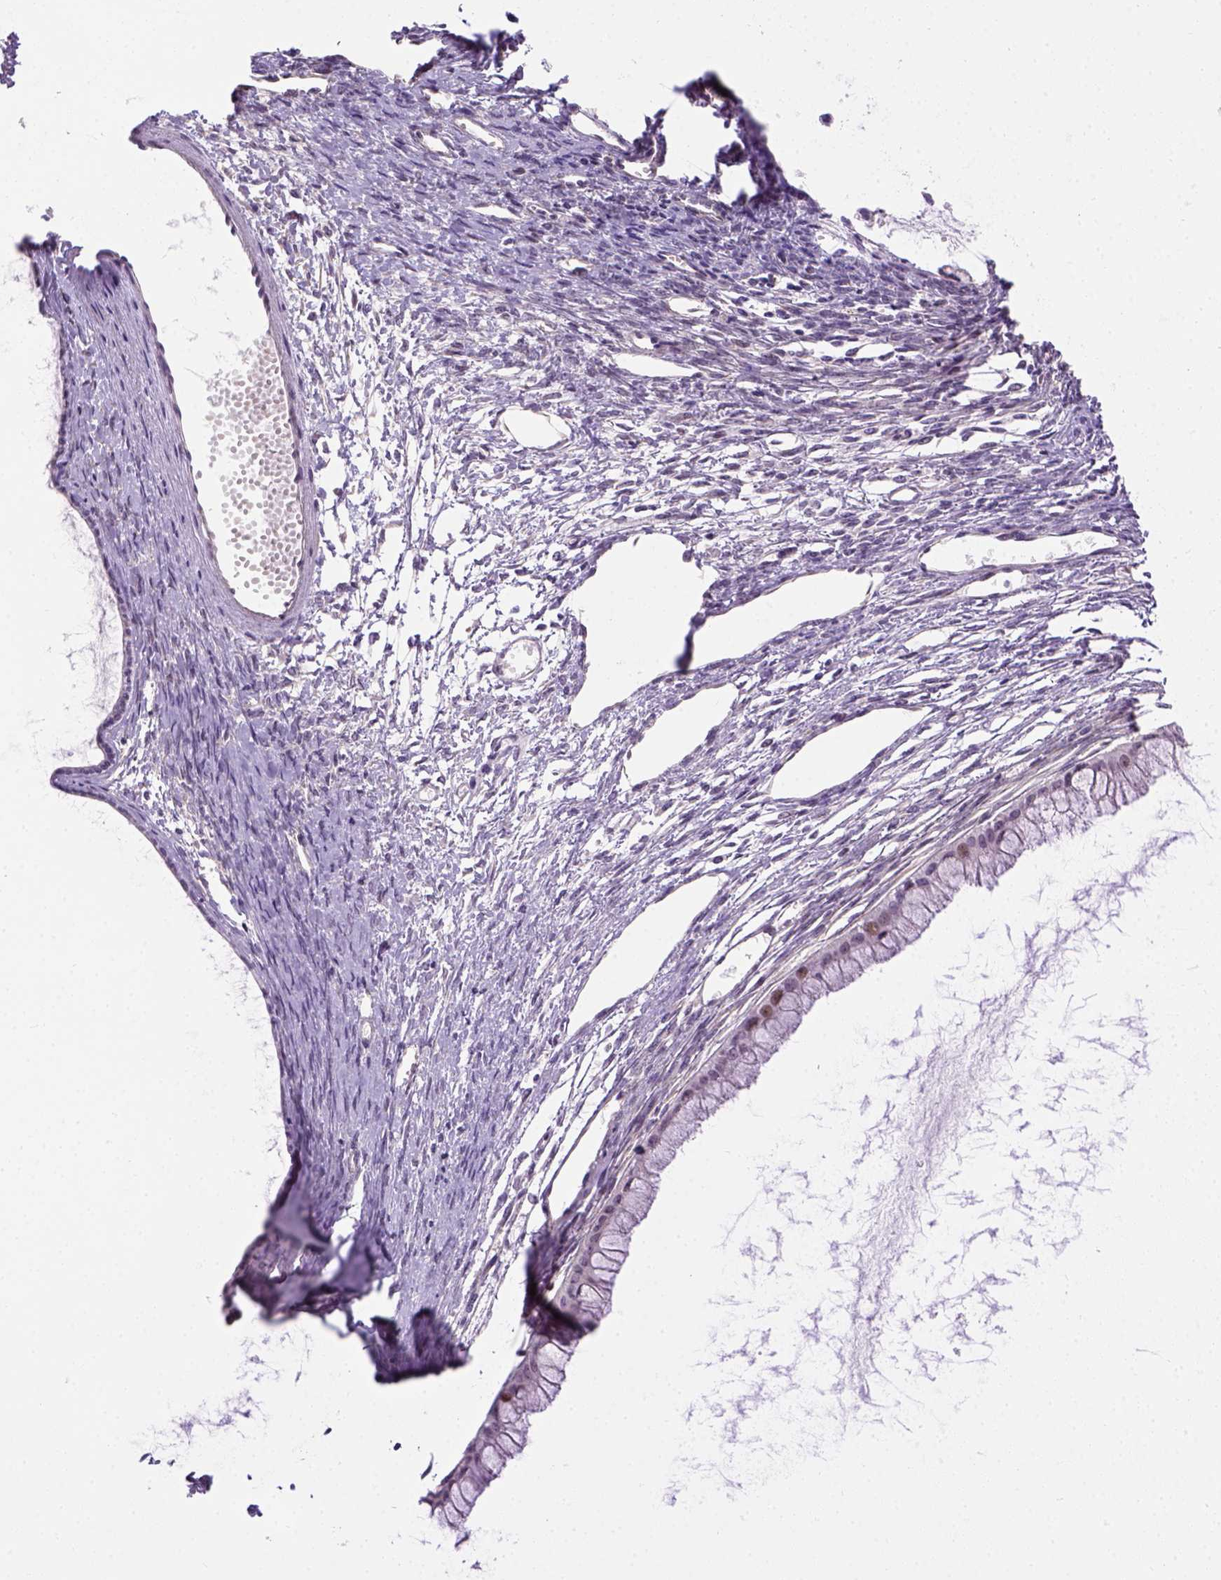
{"staining": {"intensity": "weak", "quantity": "<25%", "location": "nuclear"}, "tissue": "ovarian cancer", "cell_type": "Tumor cells", "image_type": "cancer", "snomed": [{"axis": "morphology", "description": "Cystadenocarcinoma, mucinous, NOS"}, {"axis": "topography", "description": "Ovary"}], "caption": "Ovarian cancer was stained to show a protein in brown. There is no significant staining in tumor cells. (DAB IHC, high magnification).", "gene": "KAZN", "patient": {"sex": "female", "age": 41}}